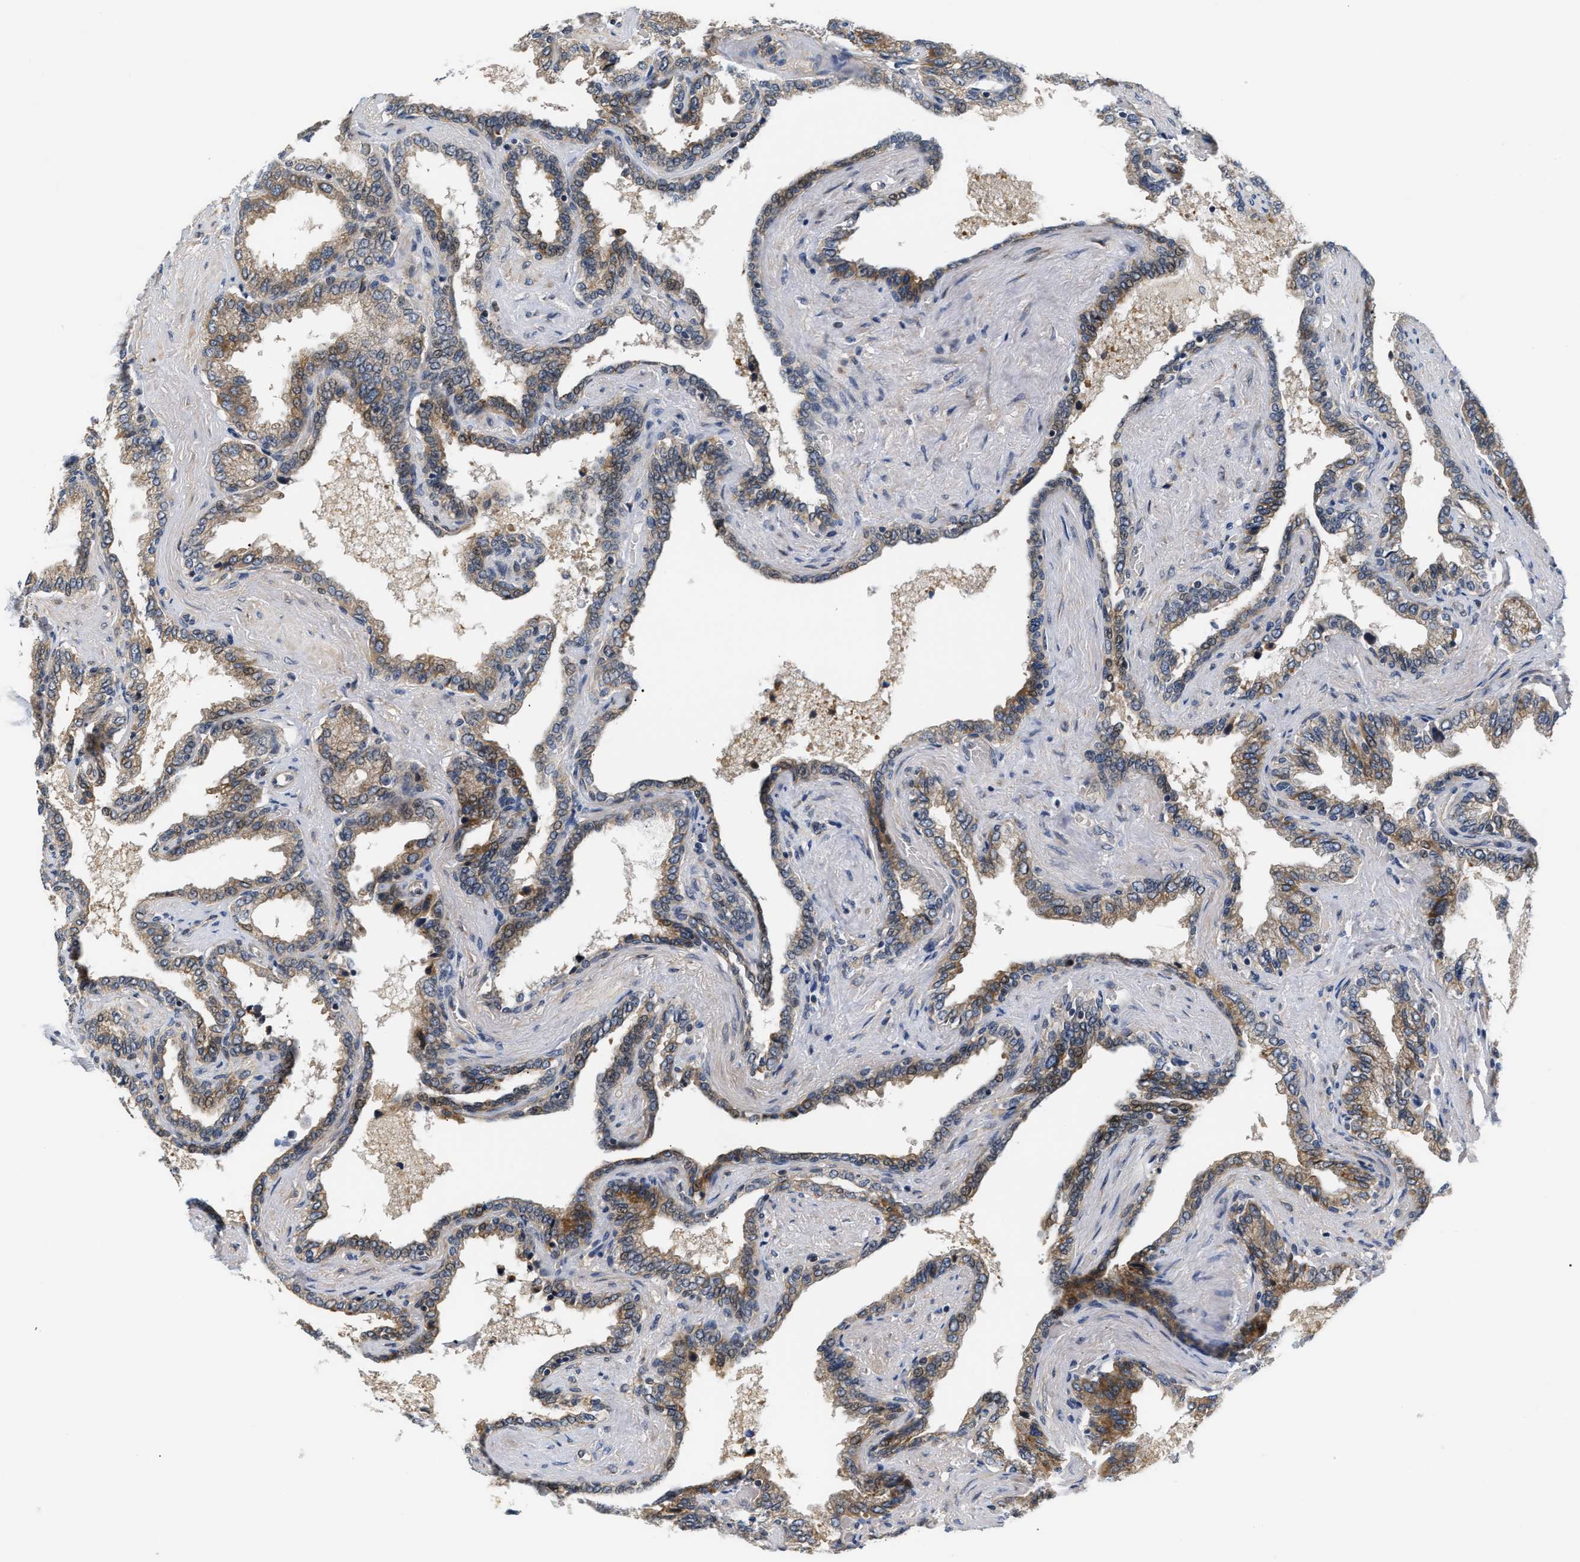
{"staining": {"intensity": "moderate", "quantity": ">75%", "location": "cytoplasmic/membranous"}, "tissue": "seminal vesicle", "cell_type": "Glandular cells", "image_type": "normal", "snomed": [{"axis": "morphology", "description": "Normal tissue, NOS"}, {"axis": "topography", "description": "Seminal veicle"}], "caption": "A micrograph of seminal vesicle stained for a protein displays moderate cytoplasmic/membranous brown staining in glandular cells. (IHC, brightfield microscopy, high magnification).", "gene": "TNIP2", "patient": {"sex": "male", "age": 46}}